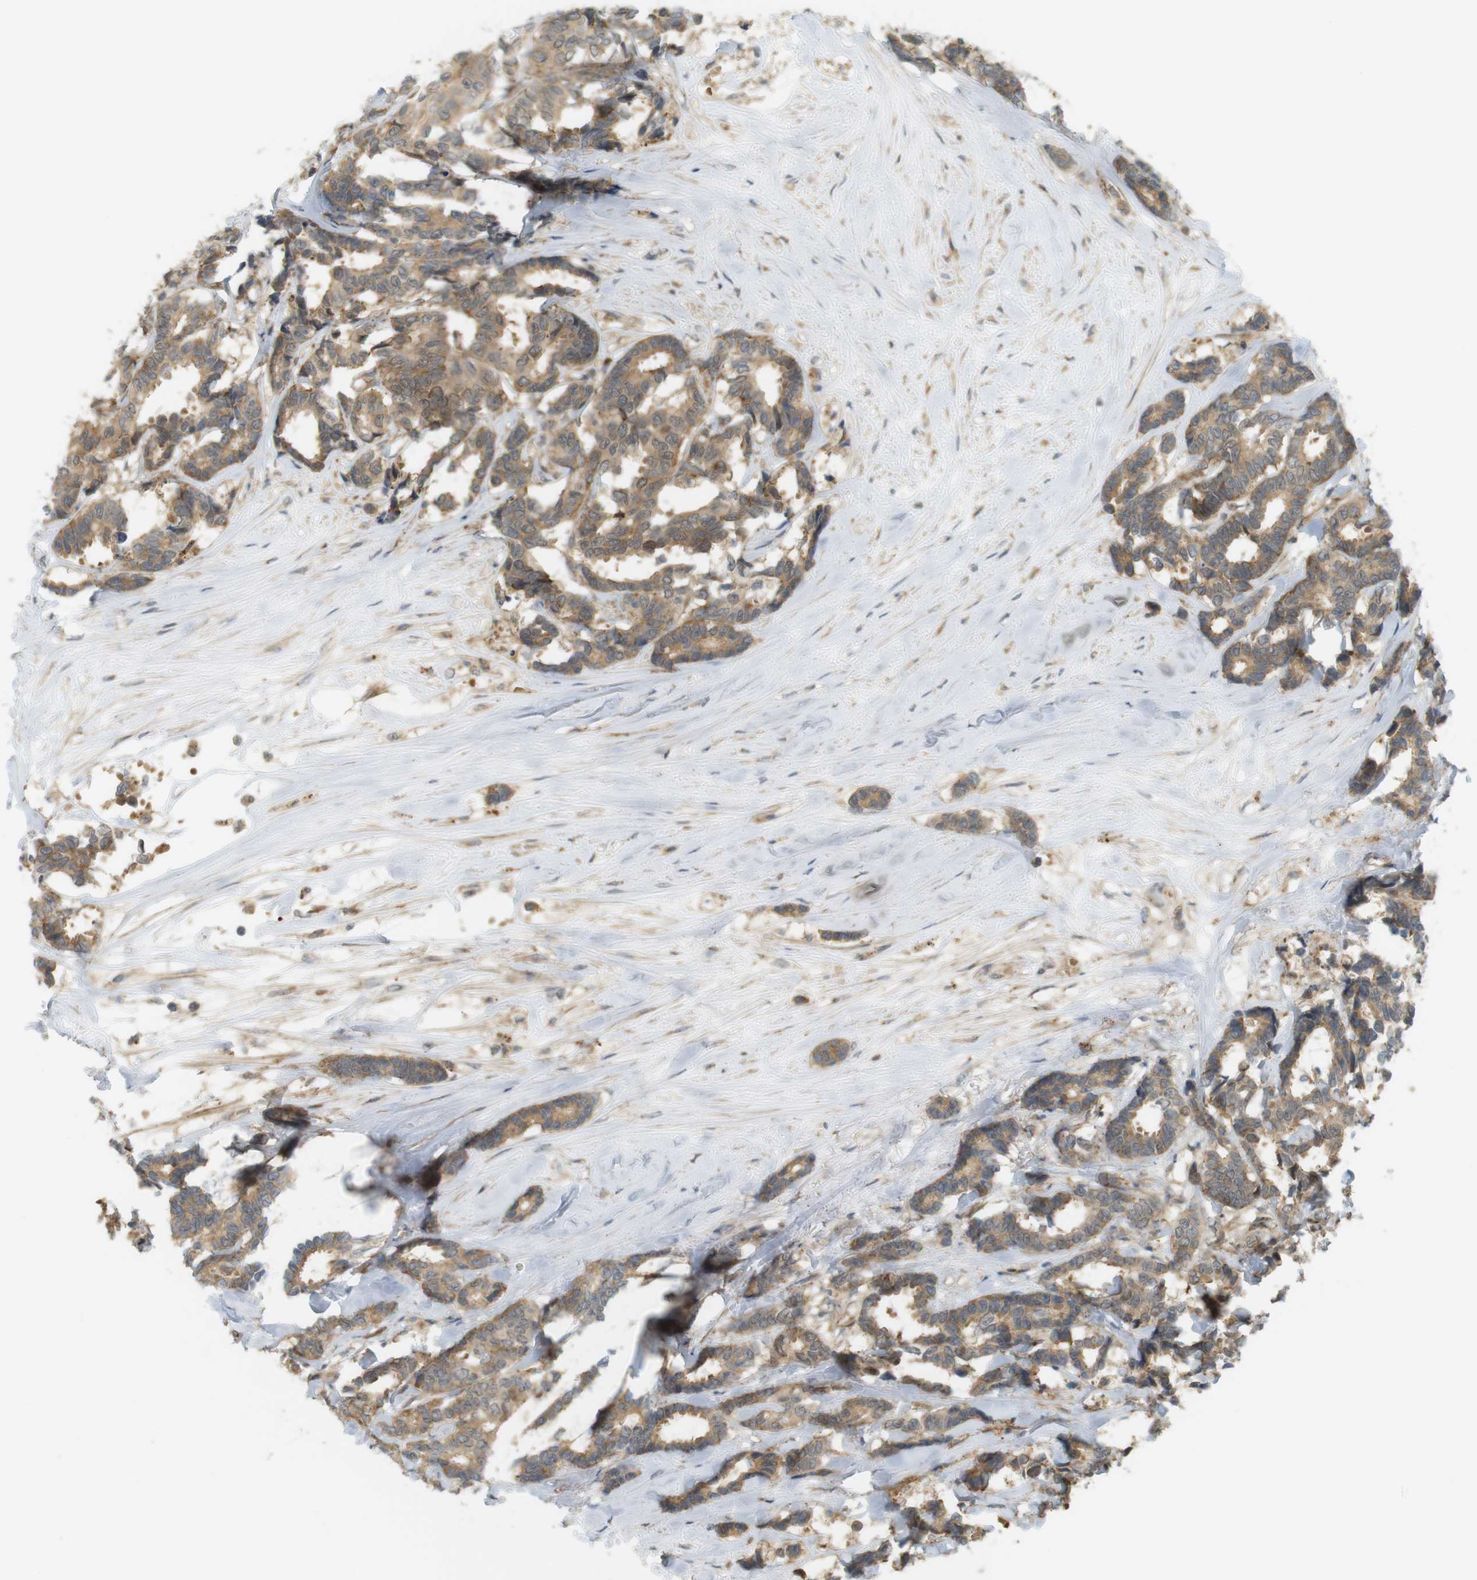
{"staining": {"intensity": "moderate", "quantity": ">75%", "location": "cytoplasmic/membranous,nuclear"}, "tissue": "breast cancer", "cell_type": "Tumor cells", "image_type": "cancer", "snomed": [{"axis": "morphology", "description": "Duct carcinoma"}, {"axis": "topography", "description": "Breast"}], "caption": "This micrograph displays IHC staining of human breast cancer (invasive ductal carcinoma), with medium moderate cytoplasmic/membranous and nuclear staining in about >75% of tumor cells.", "gene": "PA2G4", "patient": {"sex": "female", "age": 87}}